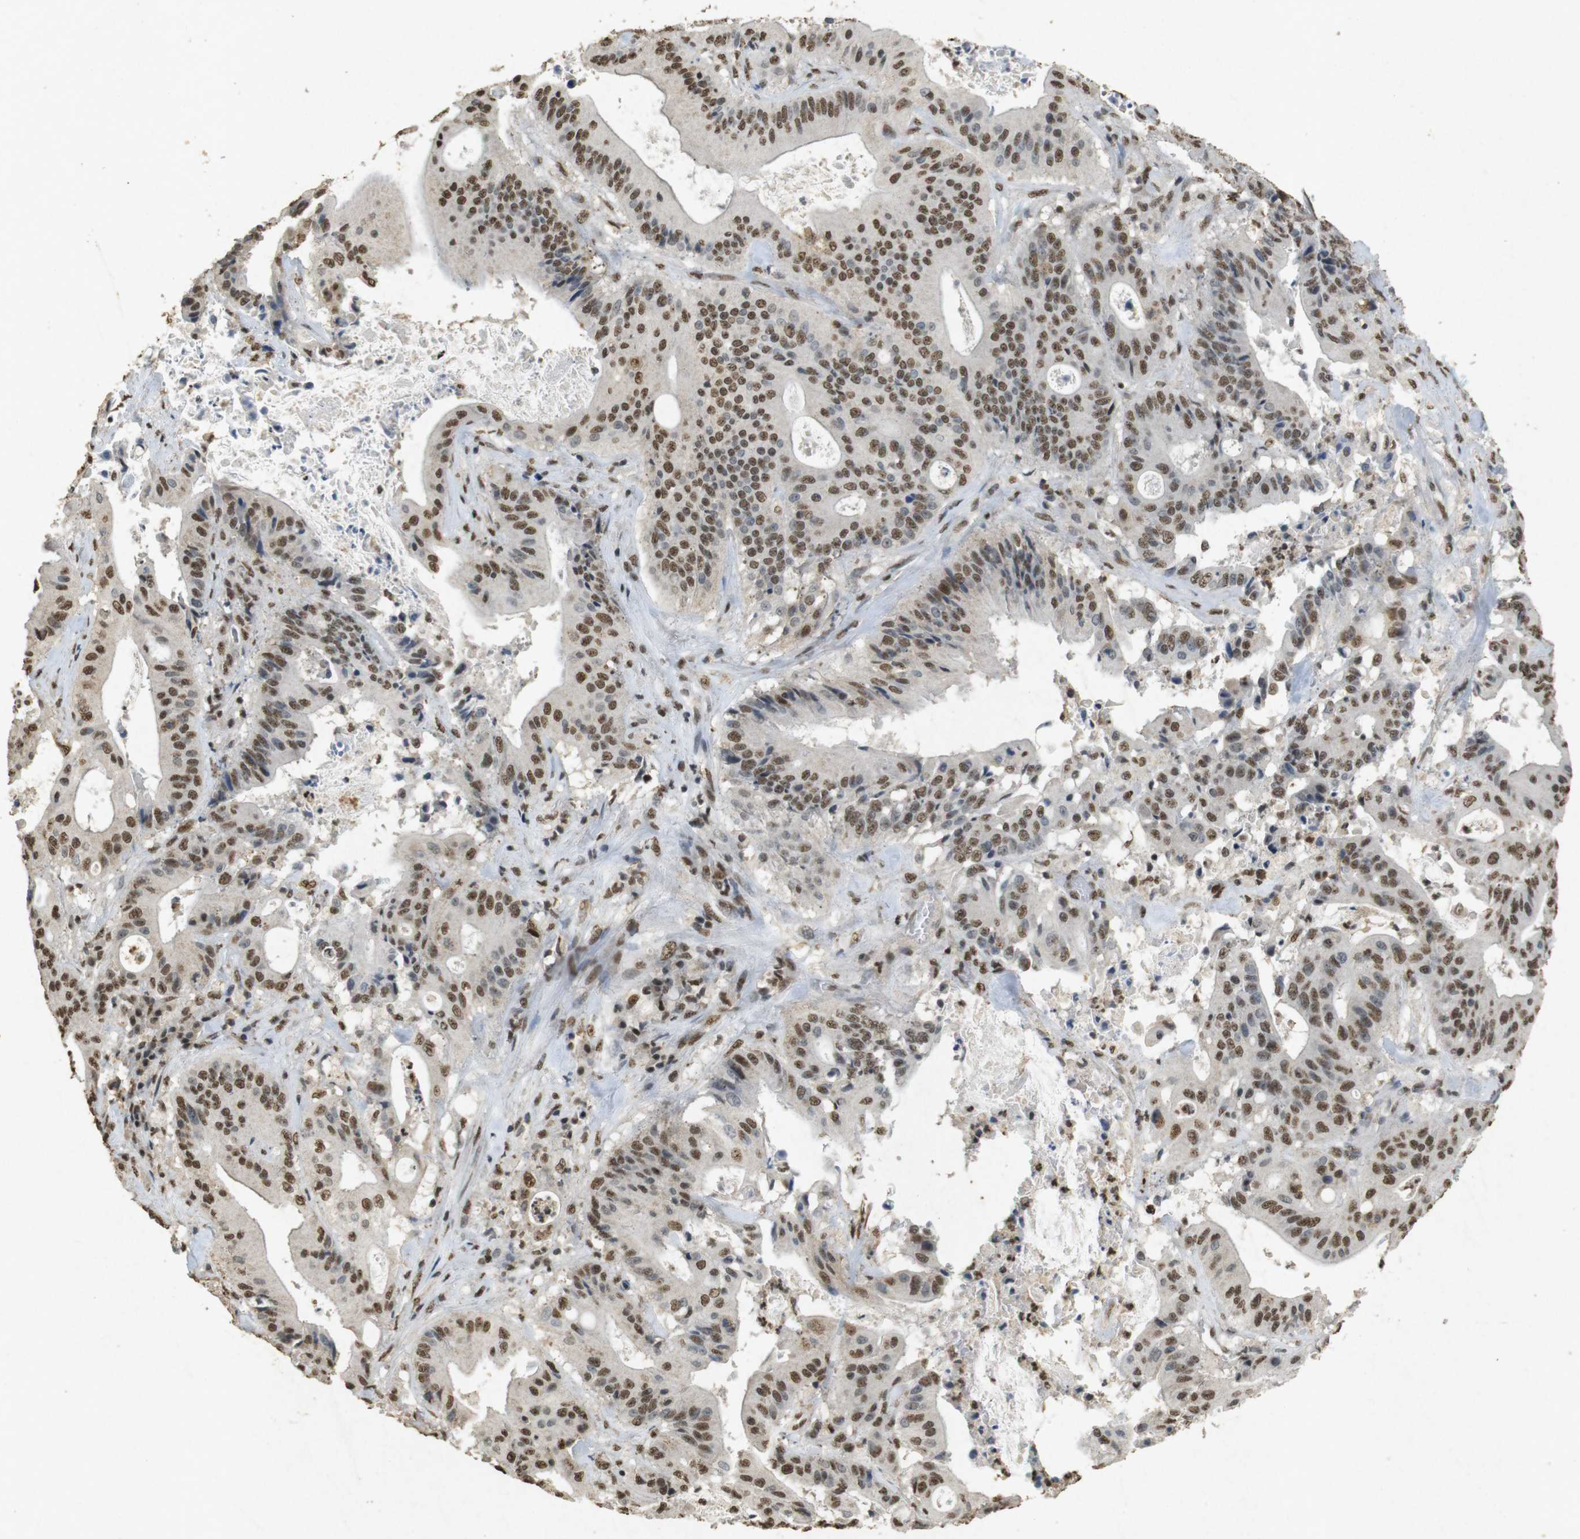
{"staining": {"intensity": "moderate", "quantity": ">75%", "location": "nuclear"}, "tissue": "pancreatic cancer", "cell_type": "Tumor cells", "image_type": "cancer", "snomed": [{"axis": "morphology", "description": "Normal tissue, NOS"}, {"axis": "topography", "description": "Lymph node"}], "caption": "The micrograph demonstrates immunohistochemical staining of pancreatic cancer. There is moderate nuclear positivity is appreciated in approximately >75% of tumor cells. The staining was performed using DAB (3,3'-diaminobenzidine) to visualize the protein expression in brown, while the nuclei were stained in blue with hematoxylin (Magnification: 20x).", "gene": "GATA4", "patient": {"sex": "male", "age": 62}}